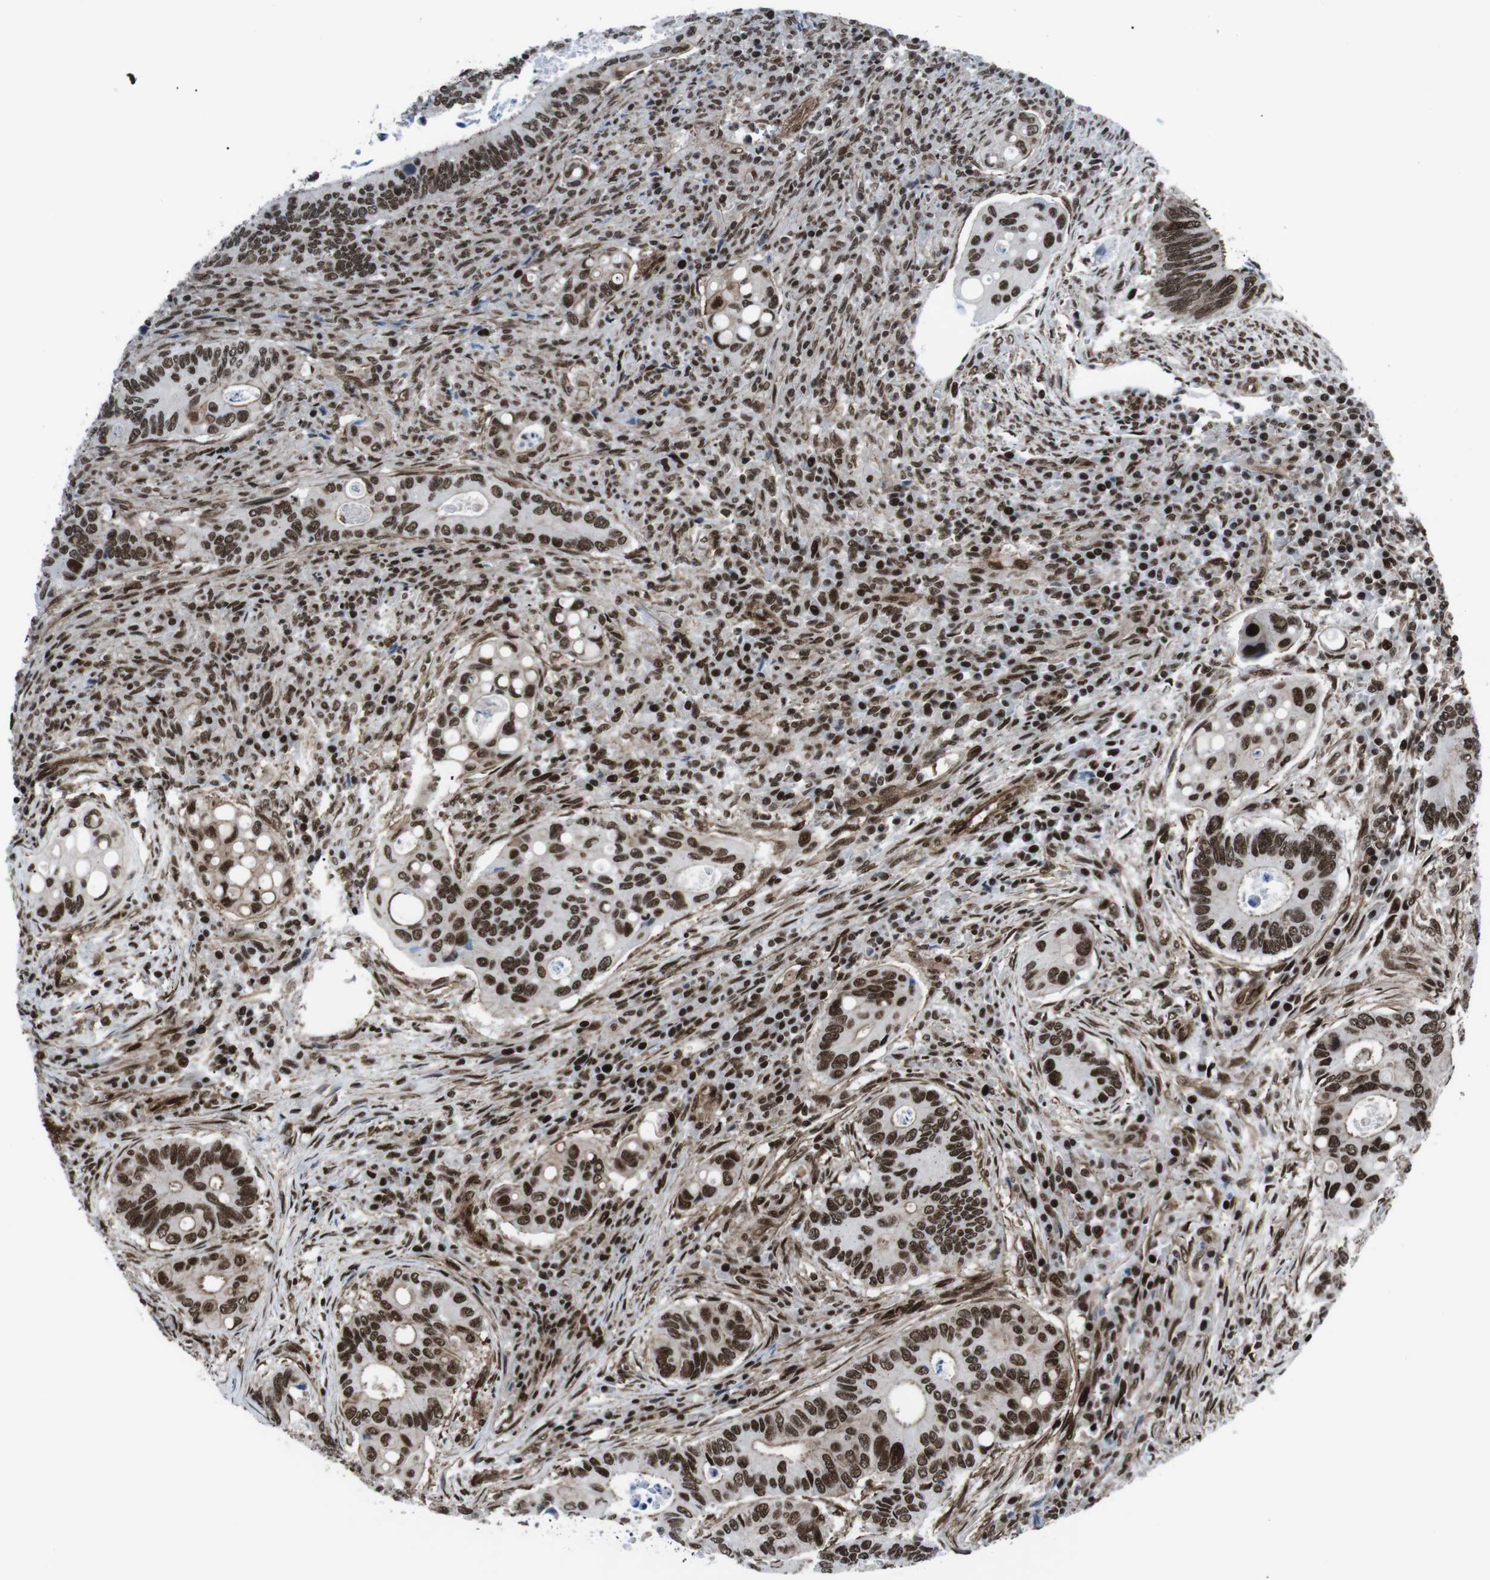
{"staining": {"intensity": "strong", "quantity": ">75%", "location": "cytoplasmic/membranous,nuclear"}, "tissue": "colorectal cancer", "cell_type": "Tumor cells", "image_type": "cancer", "snomed": [{"axis": "morphology", "description": "Inflammation, NOS"}, {"axis": "morphology", "description": "Adenocarcinoma, NOS"}, {"axis": "topography", "description": "Colon"}], "caption": "Immunohistochemical staining of human colorectal cancer exhibits high levels of strong cytoplasmic/membranous and nuclear protein expression in about >75% of tumor cells.", "gene": "HNRNPU", "patient": {"sex": "male", "age": 72}}